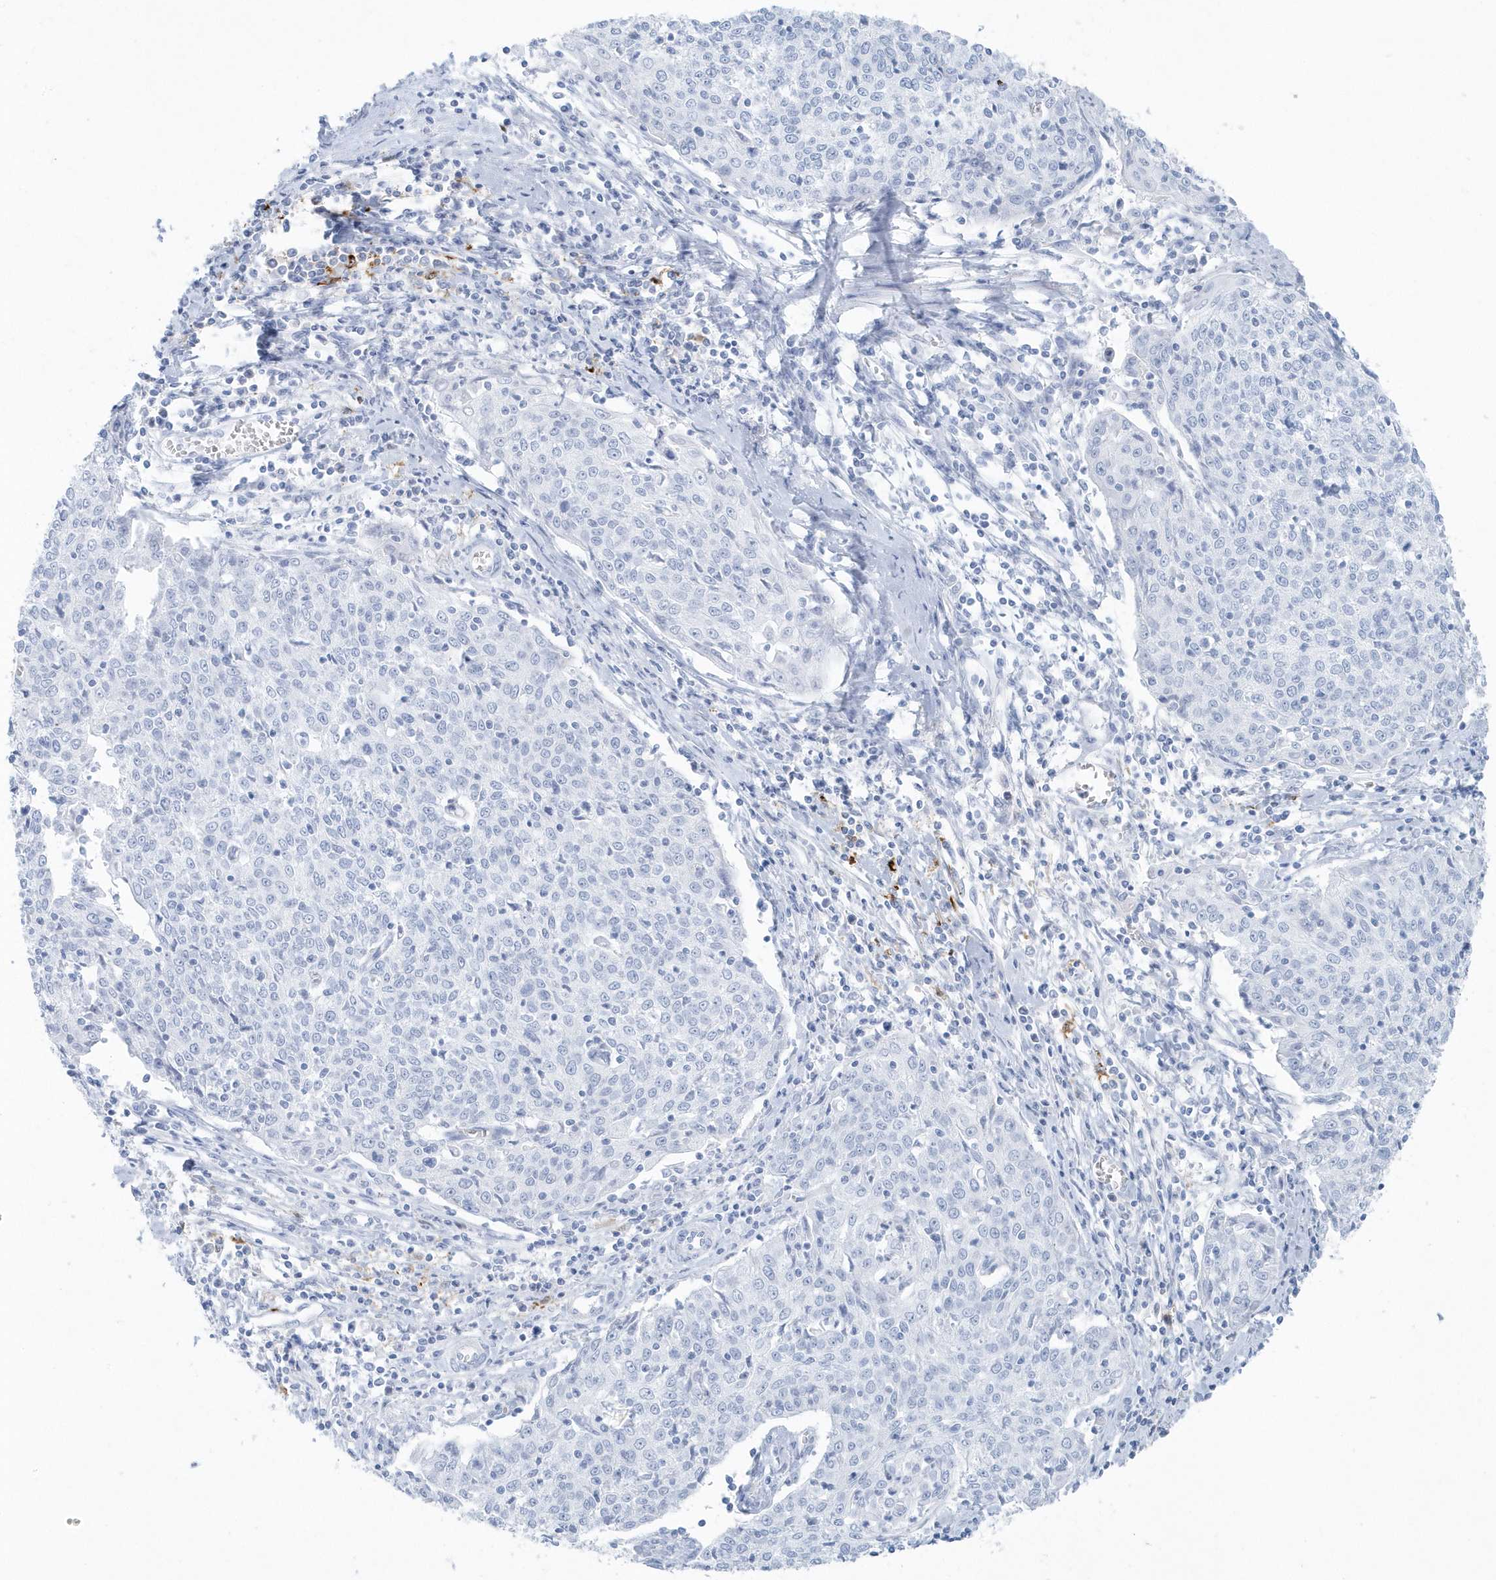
{"staining": {"intensity": "negative", "quantity": "none", "location": "none"}, "tissue": "cervical cancer", "cell_type": "Tumor cells", "image_type": "cancer", "snomed": [{"axis": "morphology", "description": "Squamous cell carcinoma, NOS"}, {"axis": "topography", "description": "Cervix"}], "caption": "Immunohistochemistry histopathology image of neoplastic tissue: human cervical cancer stained with DAB (3,3'-diaminobenzidine) displays no significant protein expression in tumor cells.", "gene": "FAM98A", "patient": {"sex": "female", "age": 48}}